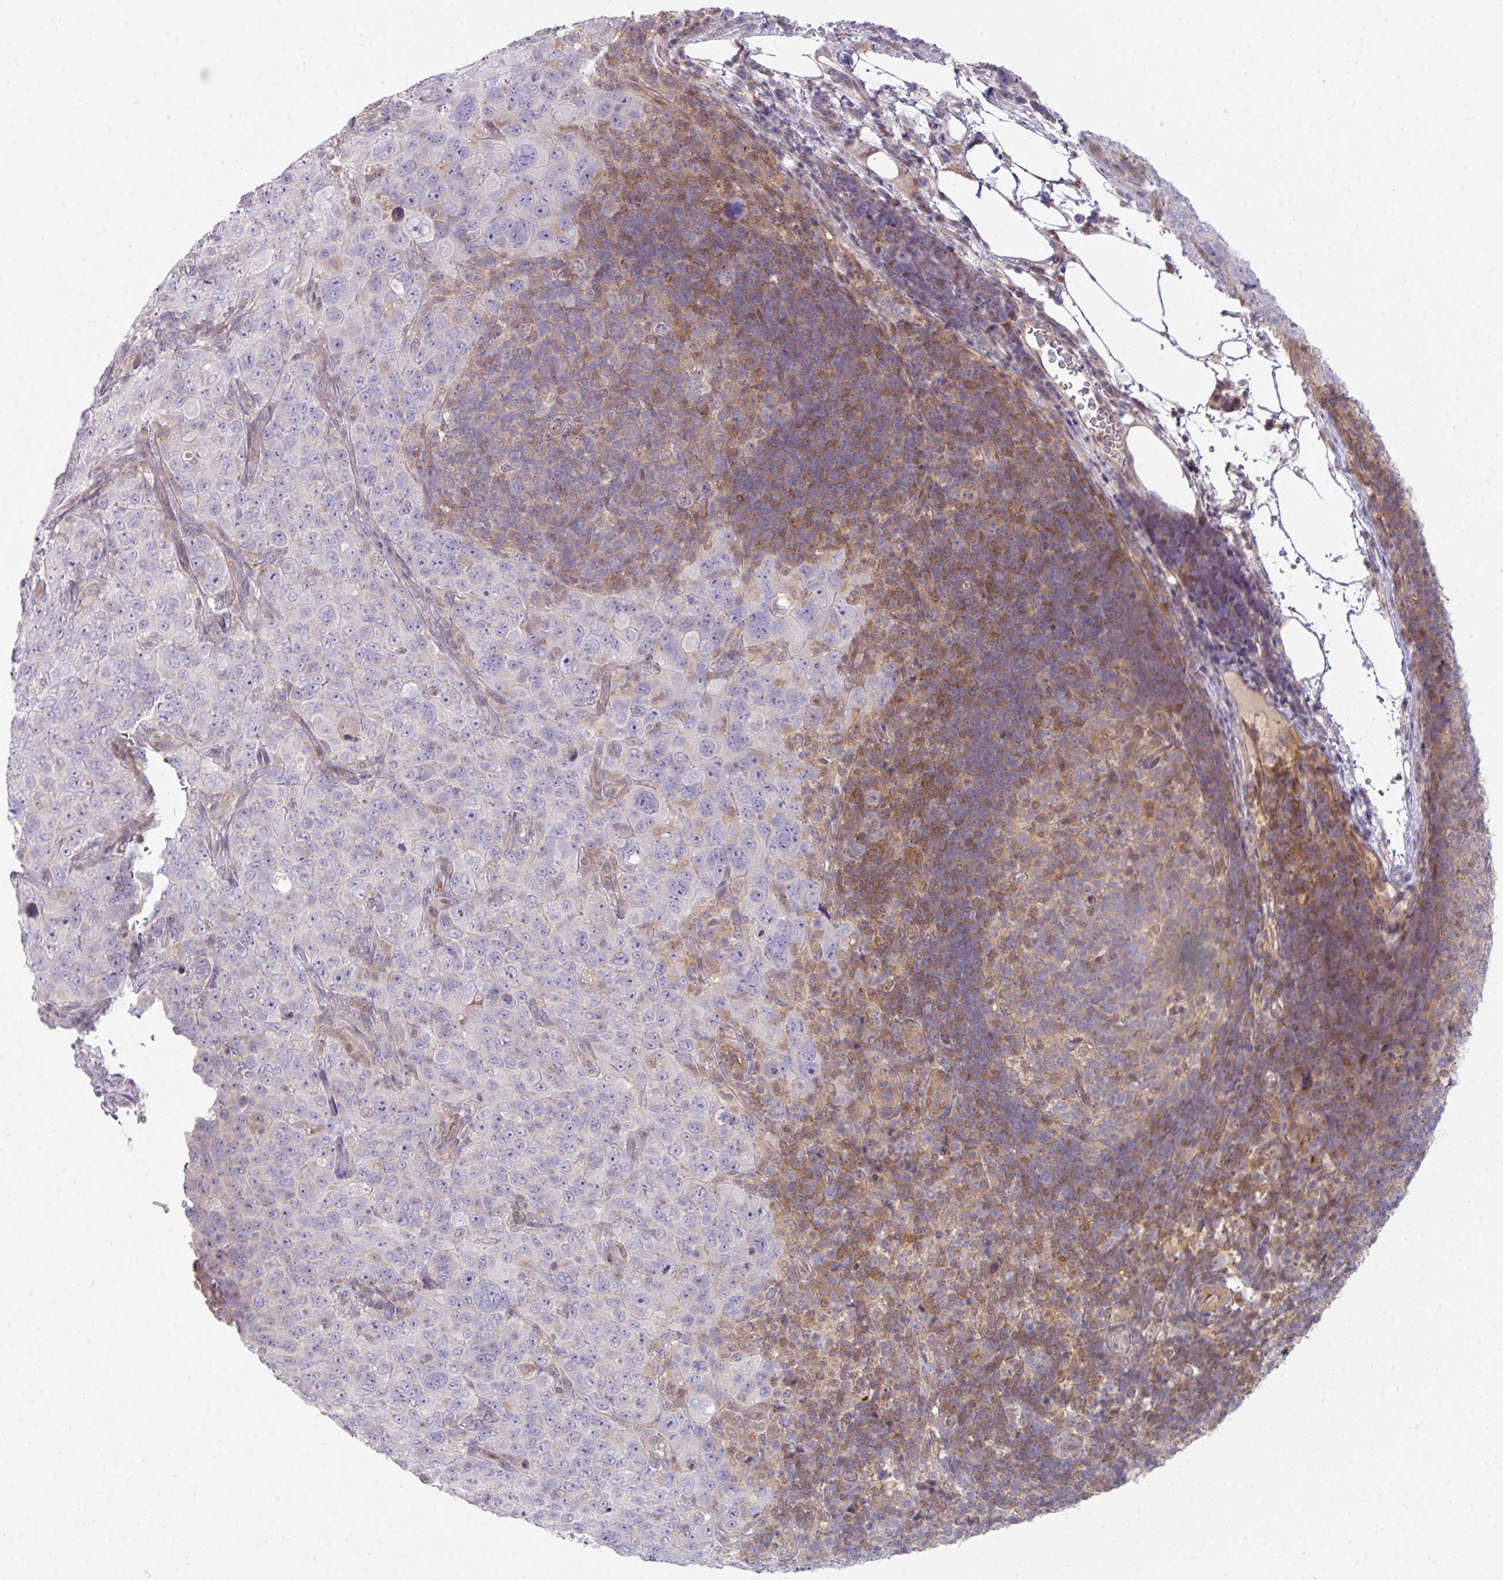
{"staining": {"intensity": "negative", "quantity": "none", "location": "none"}, "tissue": "pancreatic cancer", "cell_type": "Tumor cells", "image_type": "cancer", "snomed": [{"axis": "morphology", "description": "Adenocarcinoma, NOS"}, {"axis": "topography", "description": "Pancreas"}], "caption": "A micrograph of human adenocarcinoma (pancreatic) is negative for staining in tumor cells.", "gene": "STAT5A", "patient": {"sex": "male", "age": 68}}